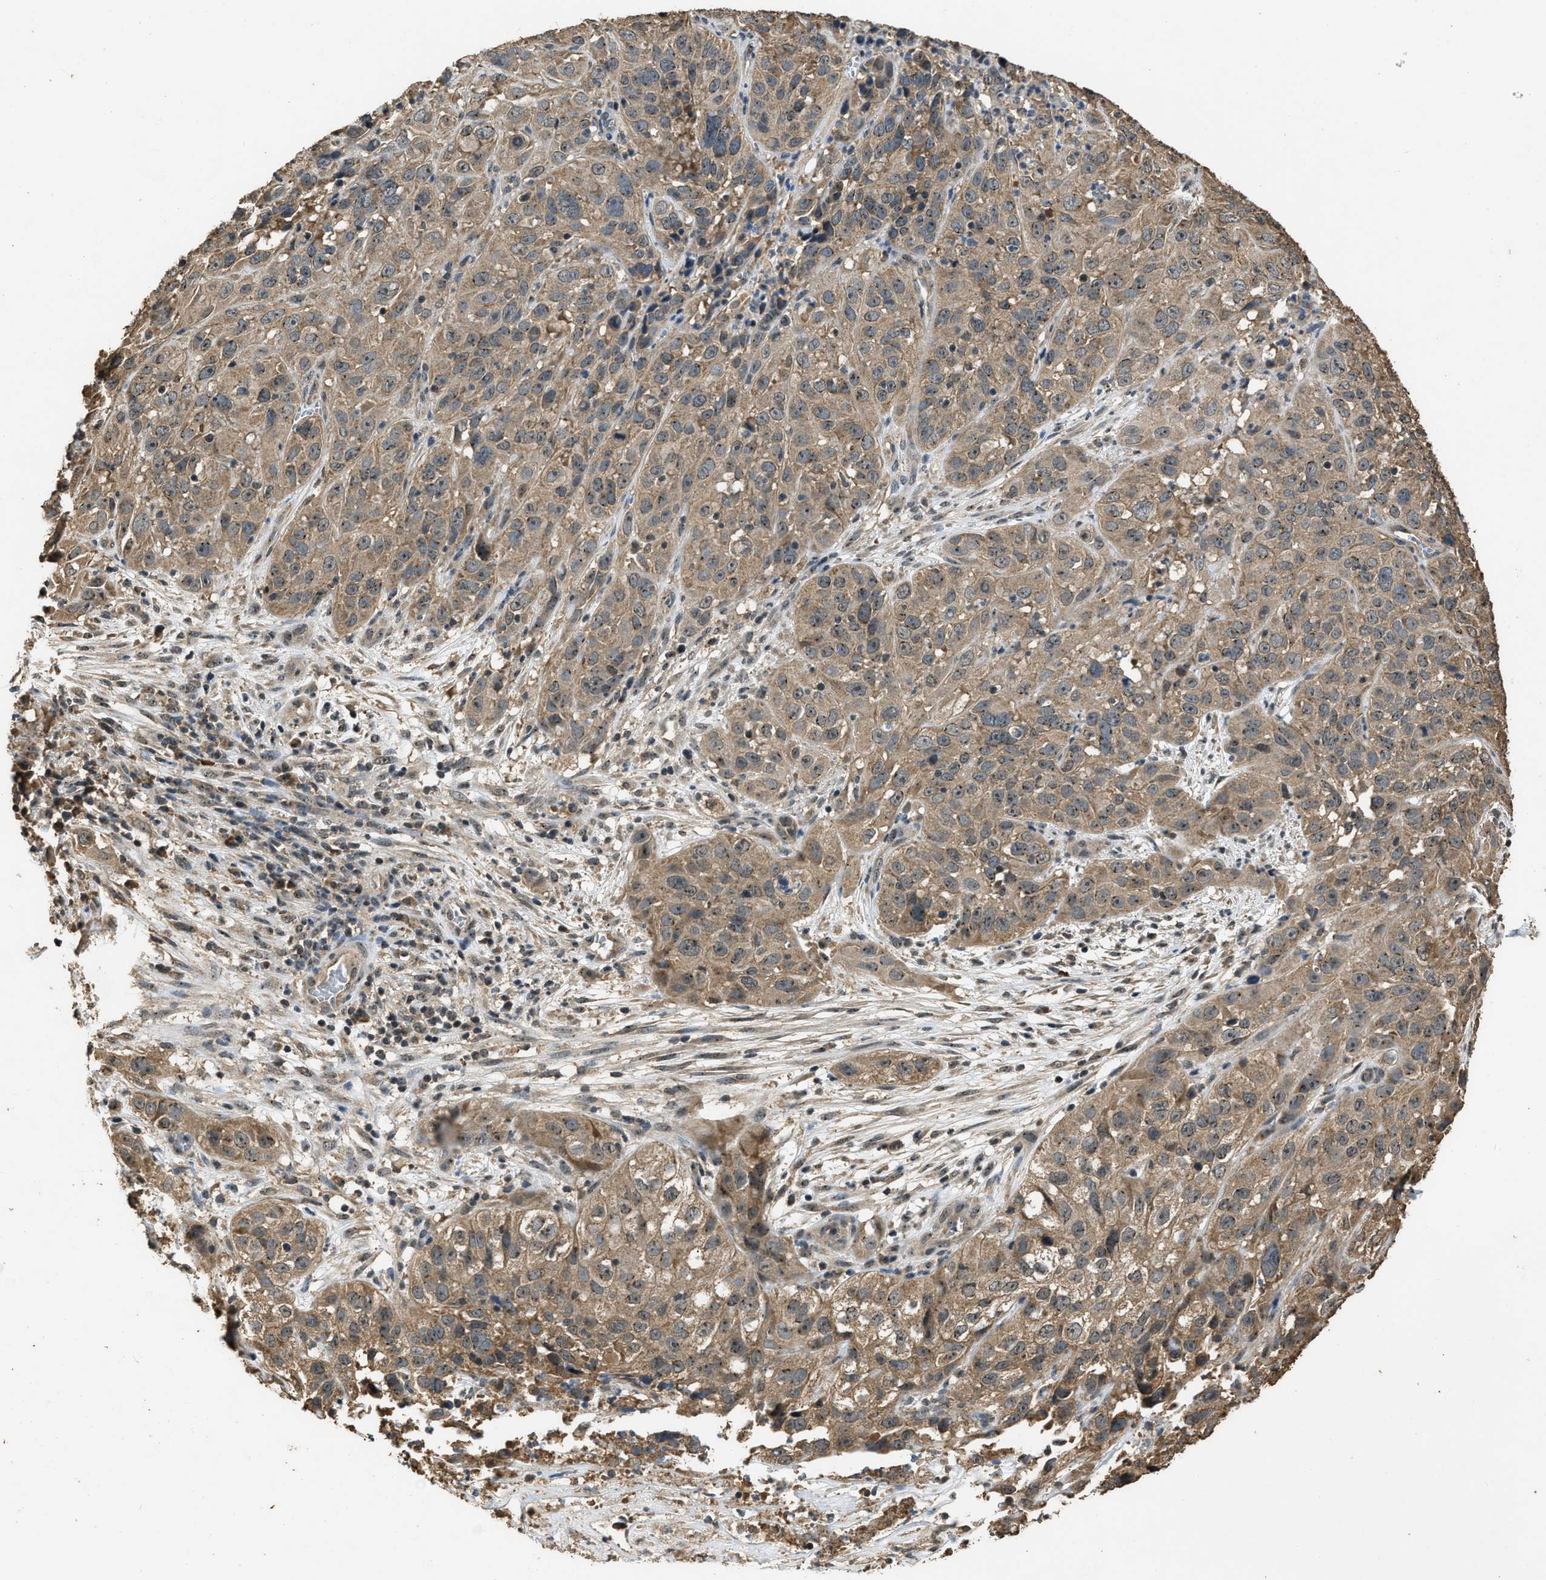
{"staining": {"intensity": "weak", "quantity": ">75%", "location": "cytoplasmic/membranous,nuclear"}, "tissue": "cervical cancer", "cell_type": "Tumor cells", "image_type": "cancer", "snomed": [{"axis": "morphology", "description": "Squamous cell carcinoma, NOS"}, {"axis": "topography", "description": "Cervix"}], "caption": "Immunohistochemical staining of human cervical squamous cell carcinoma shows weak cytoplasmic/membranous and nuclear protein staining in approximately >75% of tumor cells.", "gene": "DENND6B", "patient": {"sex": "female", "age": 32}}